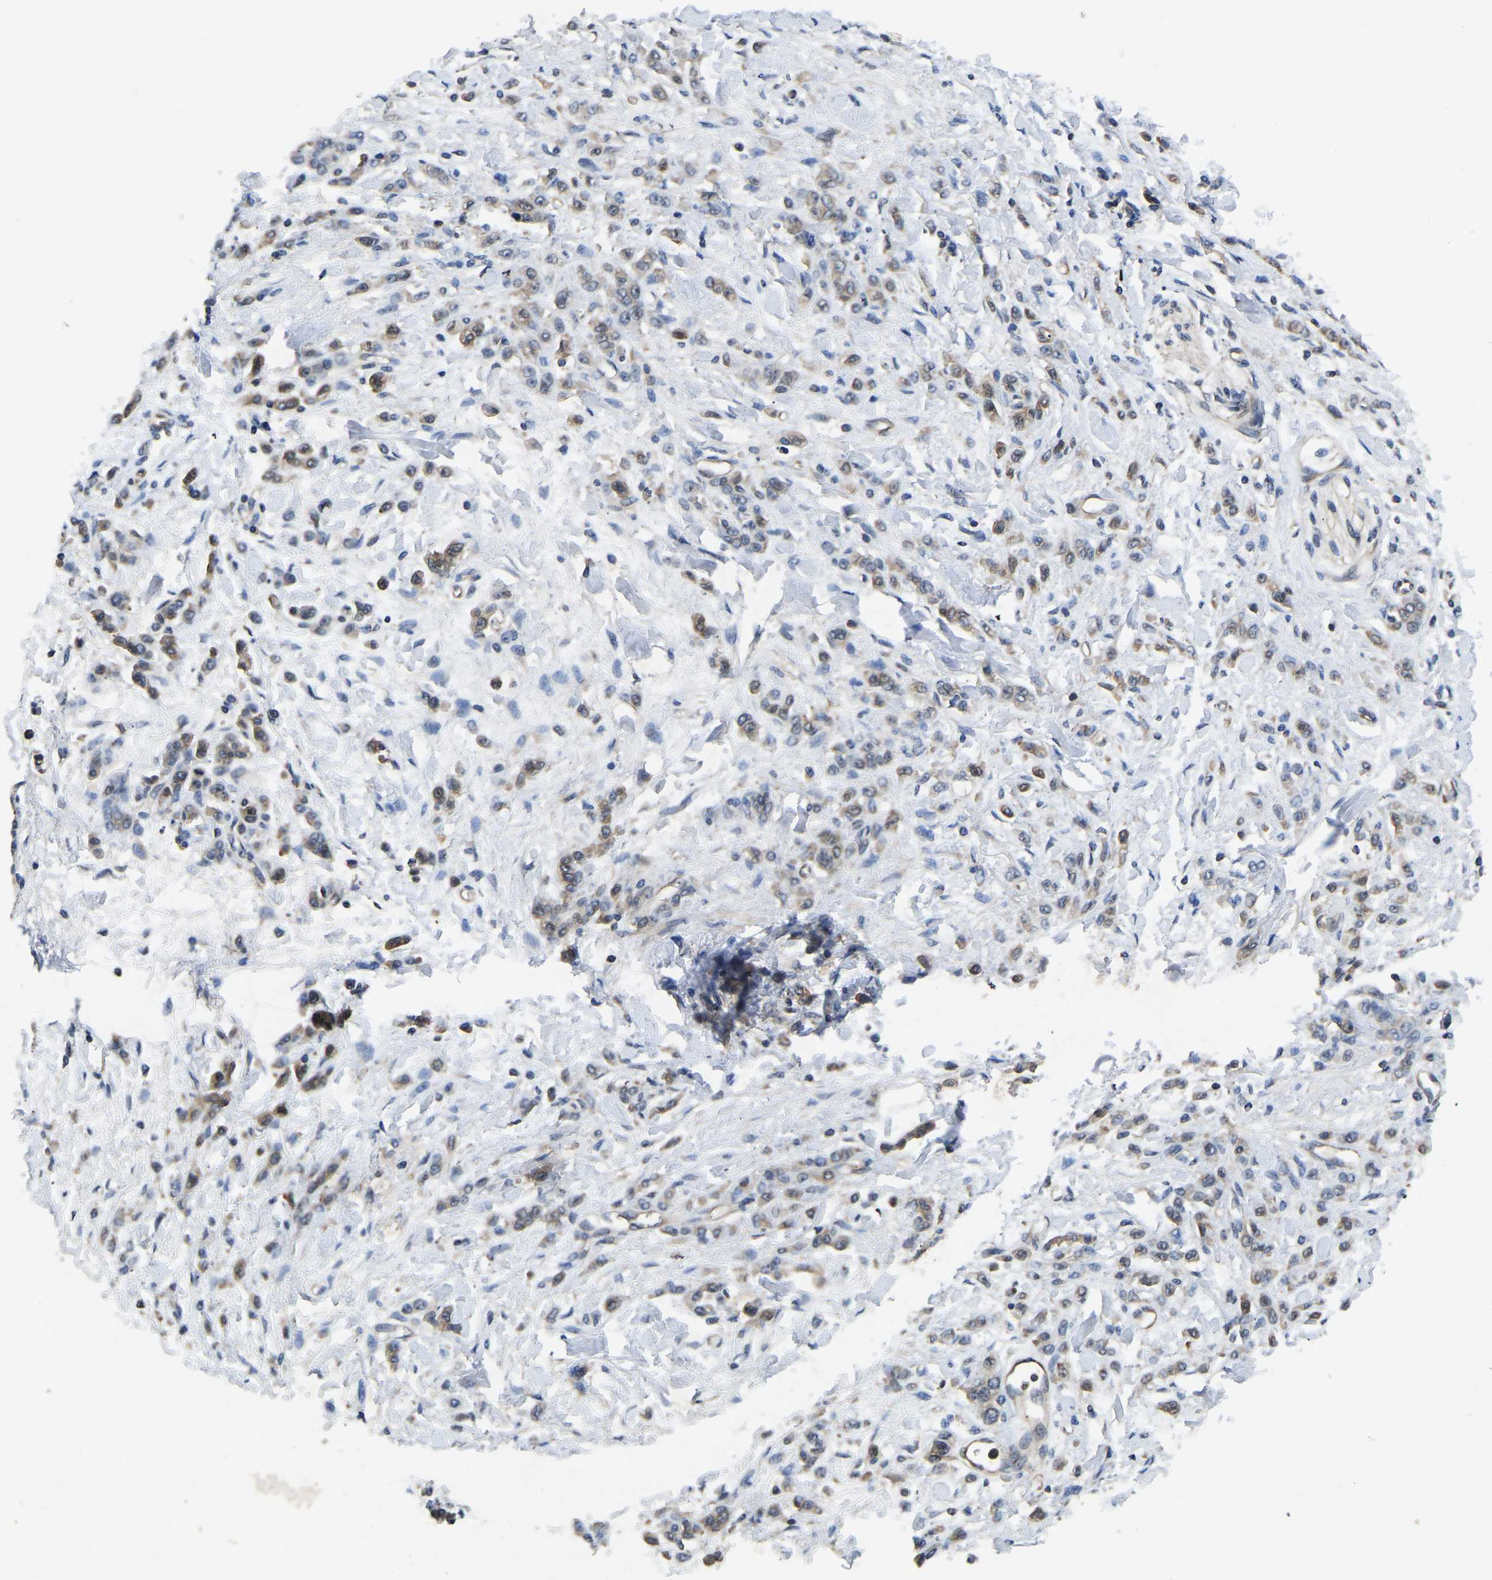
{"staining": {"intensity": "moderate", "quantity": ">75%", "location": "cytoplasmic/membranous"}, "tissue": "stomach cancer", "cell_type": "Tumor cells", "image_type": "cancer", "snomed": [{"axis": "morphology", "description": "Normal tissue, NOS"}, {"axis": "morphology", "description": "Adenocarcinoma, NOS"}, {"axis": "topography", "description": "Stomach"}], "caption": "A photomicrograph of human stomach cancer stained for a protein shows moderate cytoplasmic/membranous brown staining in tumor cells. (brown staining indicates protein expression, while blue staining denotes nuclei).", "gene": "FGD5", "patient": {"sex": "male", "age": 82}}